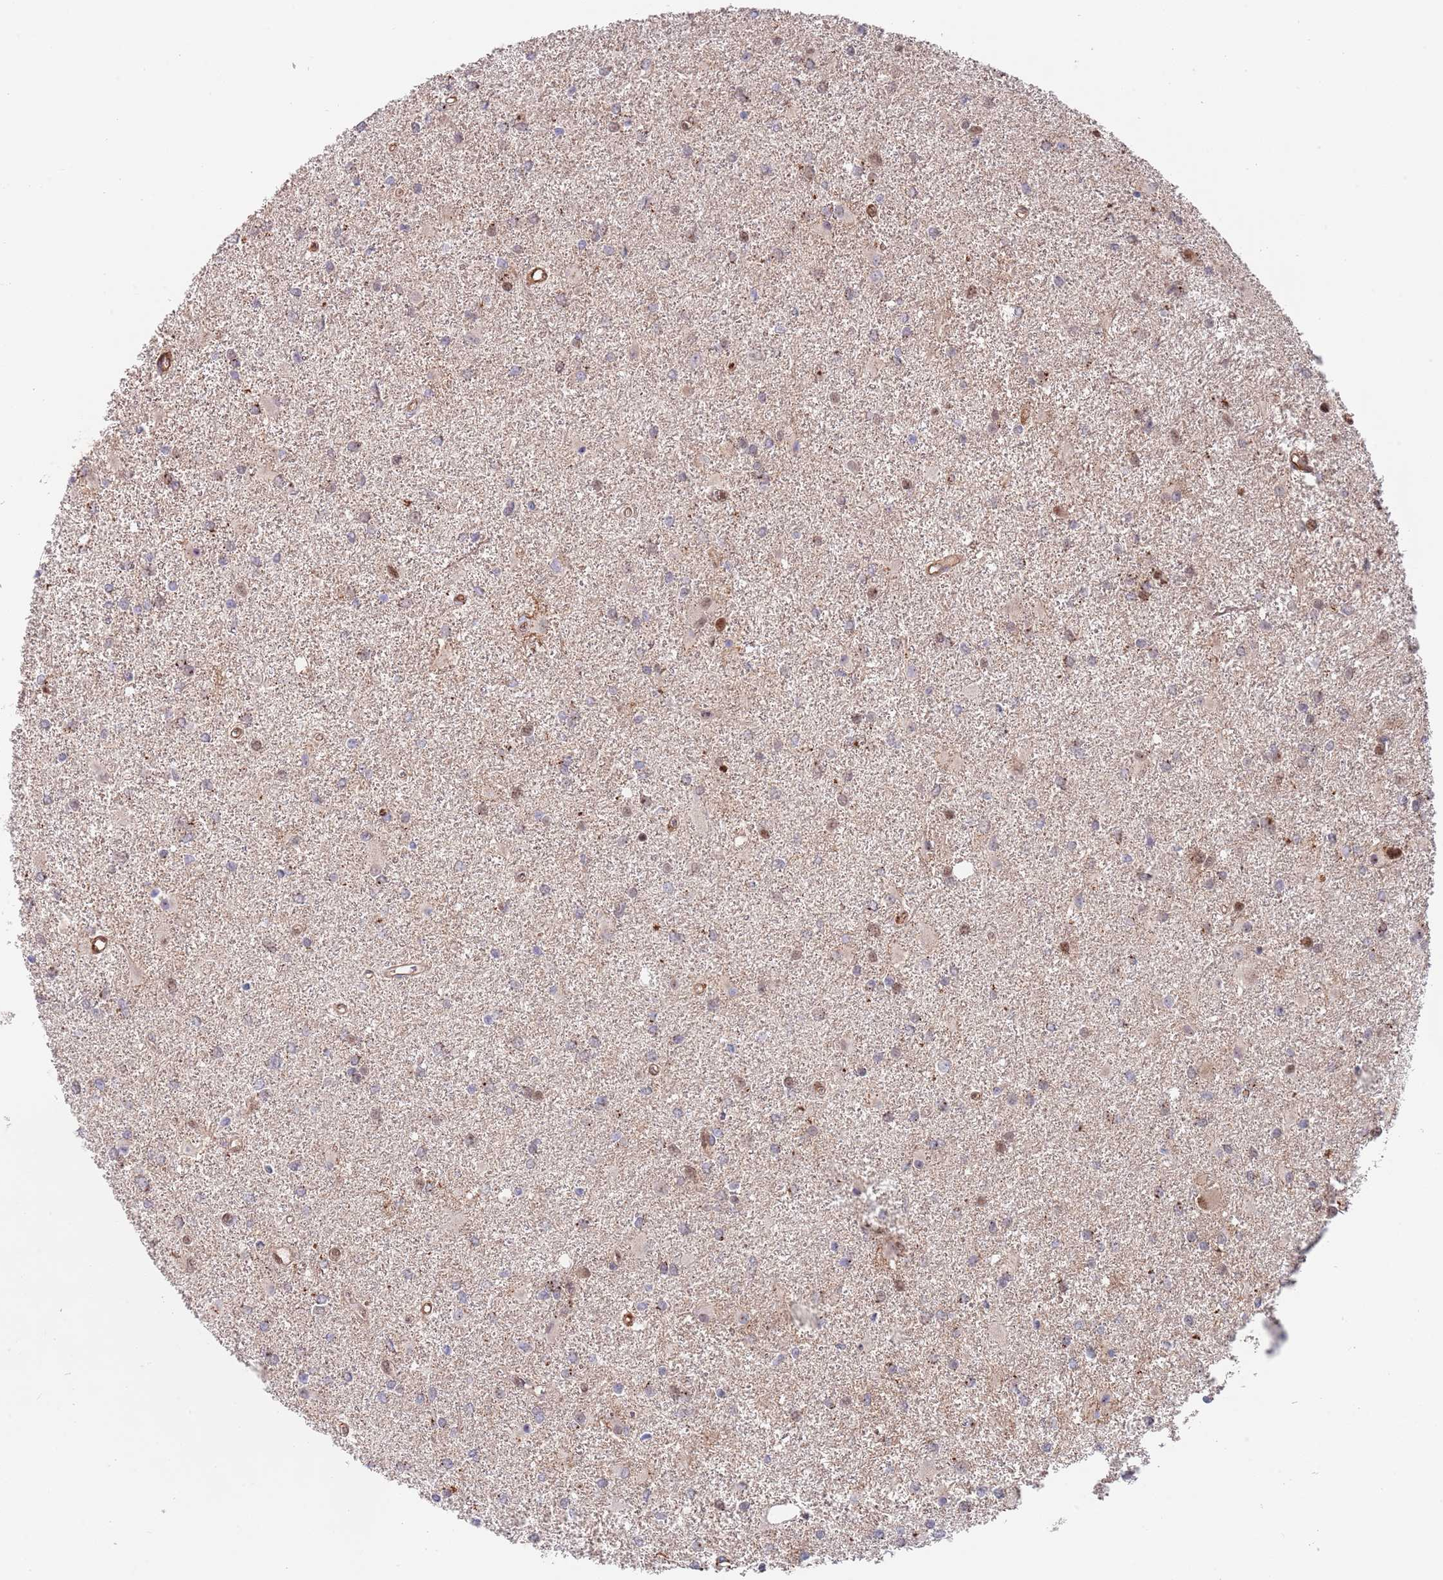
{"staining": {"intensity": "weak", "quantity": ">75%", "location": "cytoplasmic/membranous,nuclear"}, "tissue": "glioma", "cell_type": "Tumor cells", "image_type": "cancer", "snomed": [{"axis": "morphology", "description": "Glioma, malignant, High grade"}, {"axis": "topography", "description": "Brain"}], "caption": "Tumor cells display low levels of weak cytoplasmic/membranous and nuclear positivity in approximately >75% of cells in human glioma.", "gene": "BPNT1", "patient": {"sex": "female", "age": 50}}